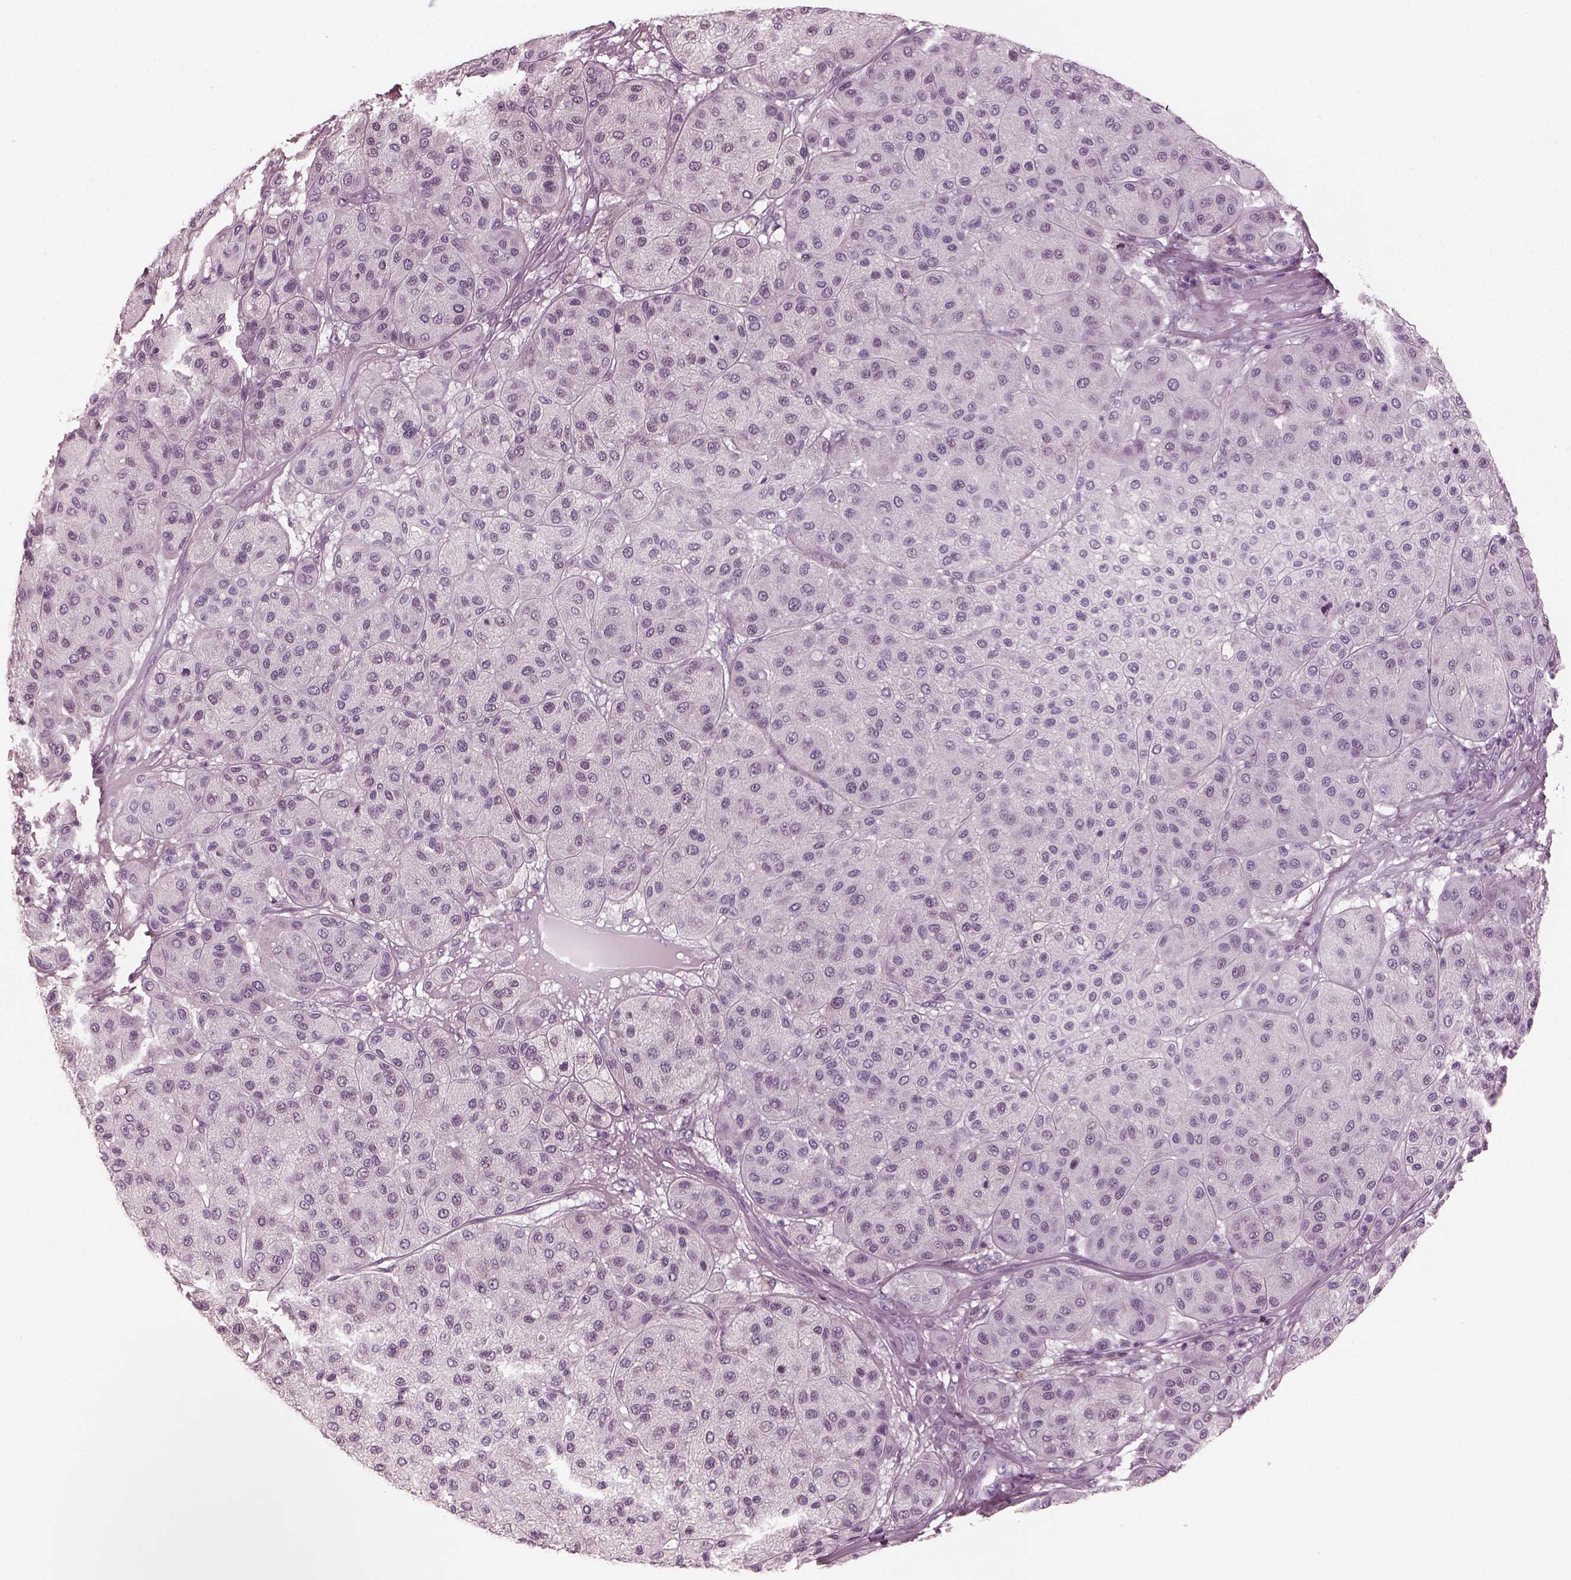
{"staining": {"intensity": "negative", "quantity": "none", "location": "none"}, "tissue": "melanoma", "cell_type": "Tumor cells", "image_type": "cancer", "snomed": [{"axis": "morphology", "description": "Malignant melanoma, Metastatic site"}, {"axis": "topography", "description": "Smooth muscle"}], "caption": "DAB immunohistochemical staining of melanoma displays no significant staining in tumor cells.", "gene": "RCVRN", "patient": {"sex": "male", "age": 41}}